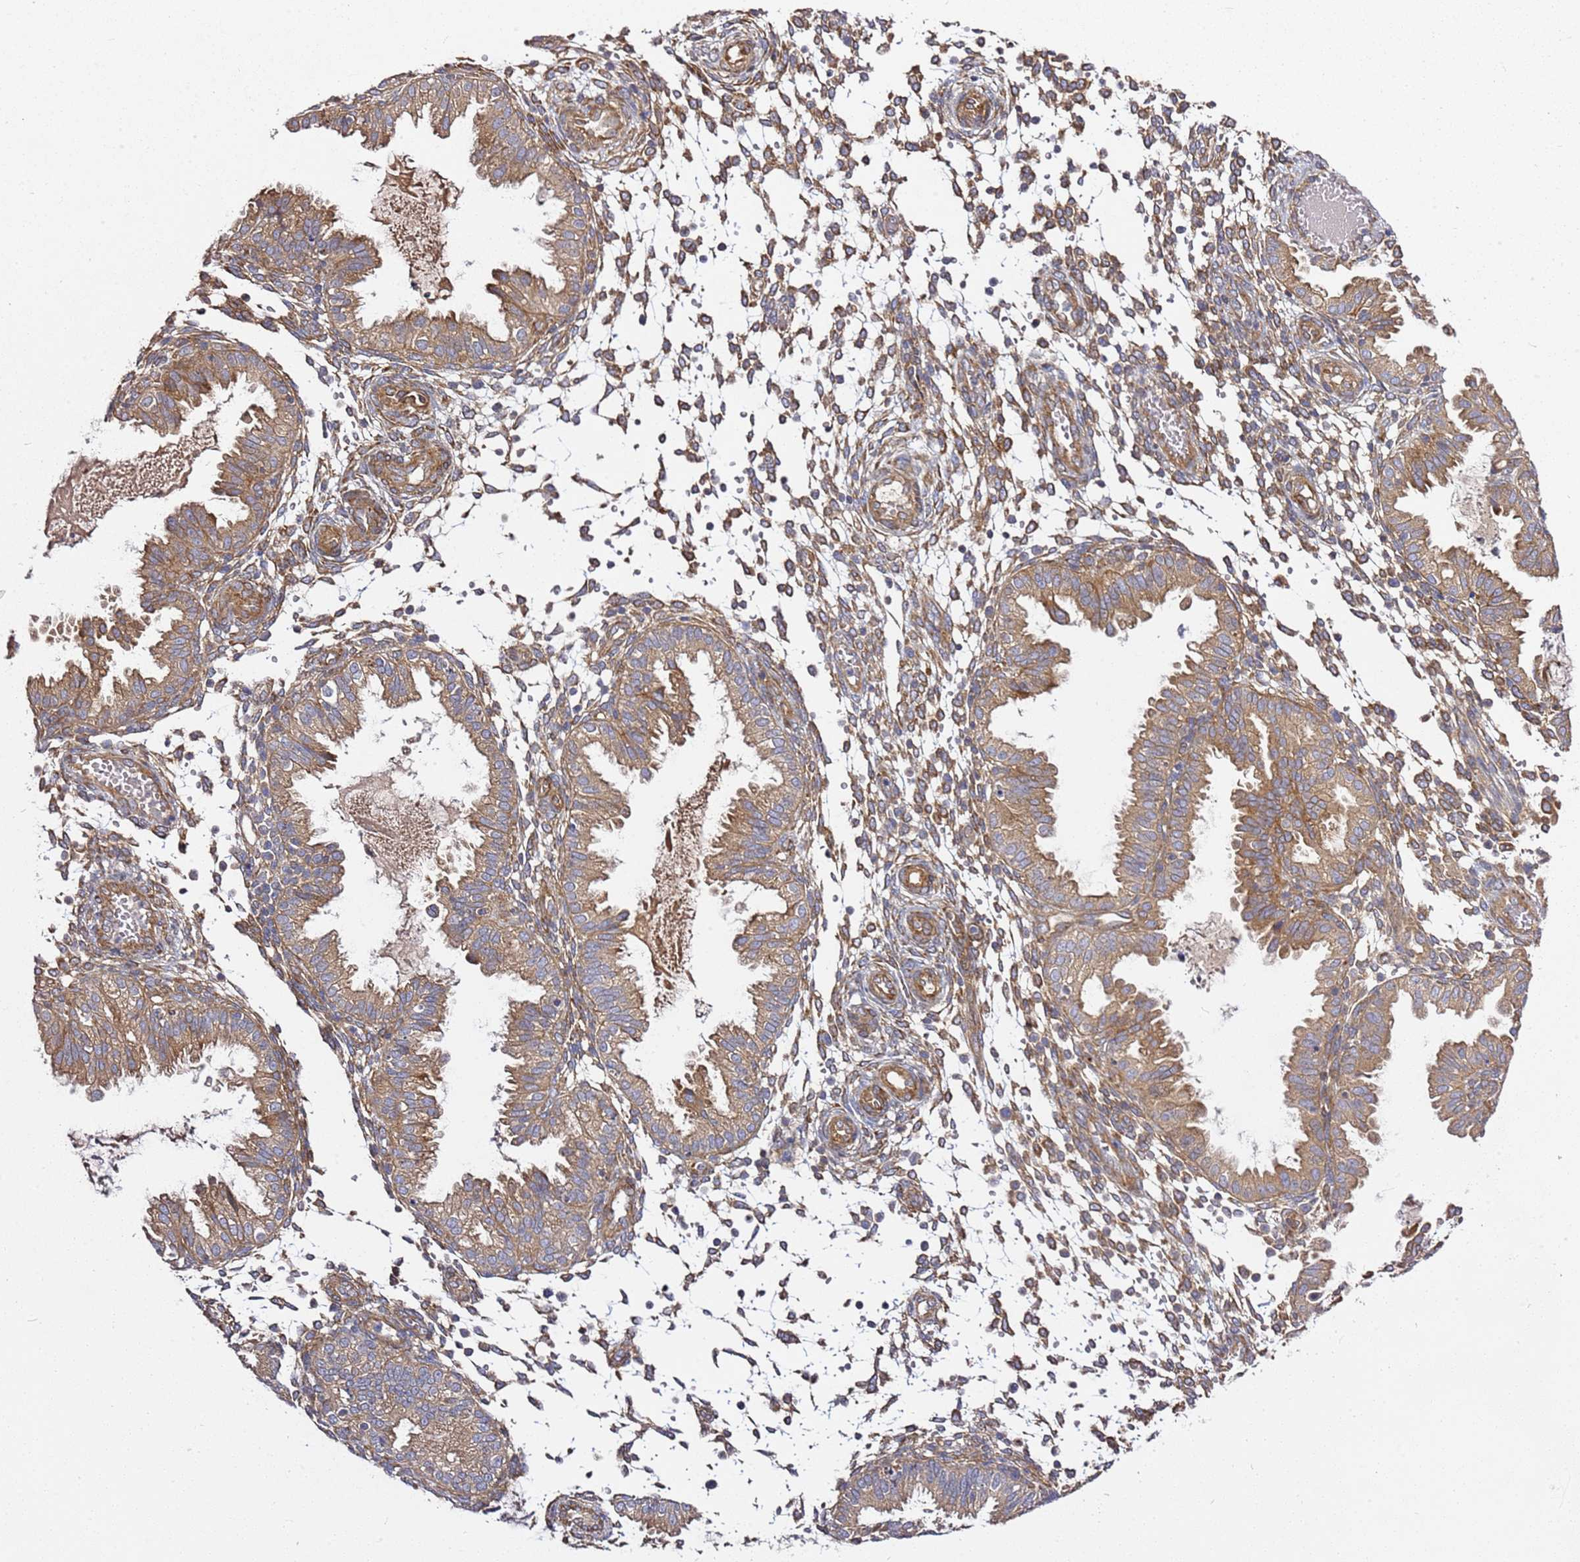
{"staining": {"intensity": "moderate", "quantity": "25%-75%", "location": "cytoplasmic/membranous"}, "tissue": "endometrium", "cell_type": "Cells in endometrial stroma", "image_type": "normal", "snomed": [{"axis": "morphology", "description": "Normal tissue, NOS"}, {"axis": "topography", "description": "Endometrium"}], "caption": "This is a micrograph of immunohistochemistry staining of benign endometrium, which shows moderate expression in the cytoplasmic/membranous of cells in endometrial stroma.", "gene": "GNL1", "patient": {"sex": "female", "age": 33}}